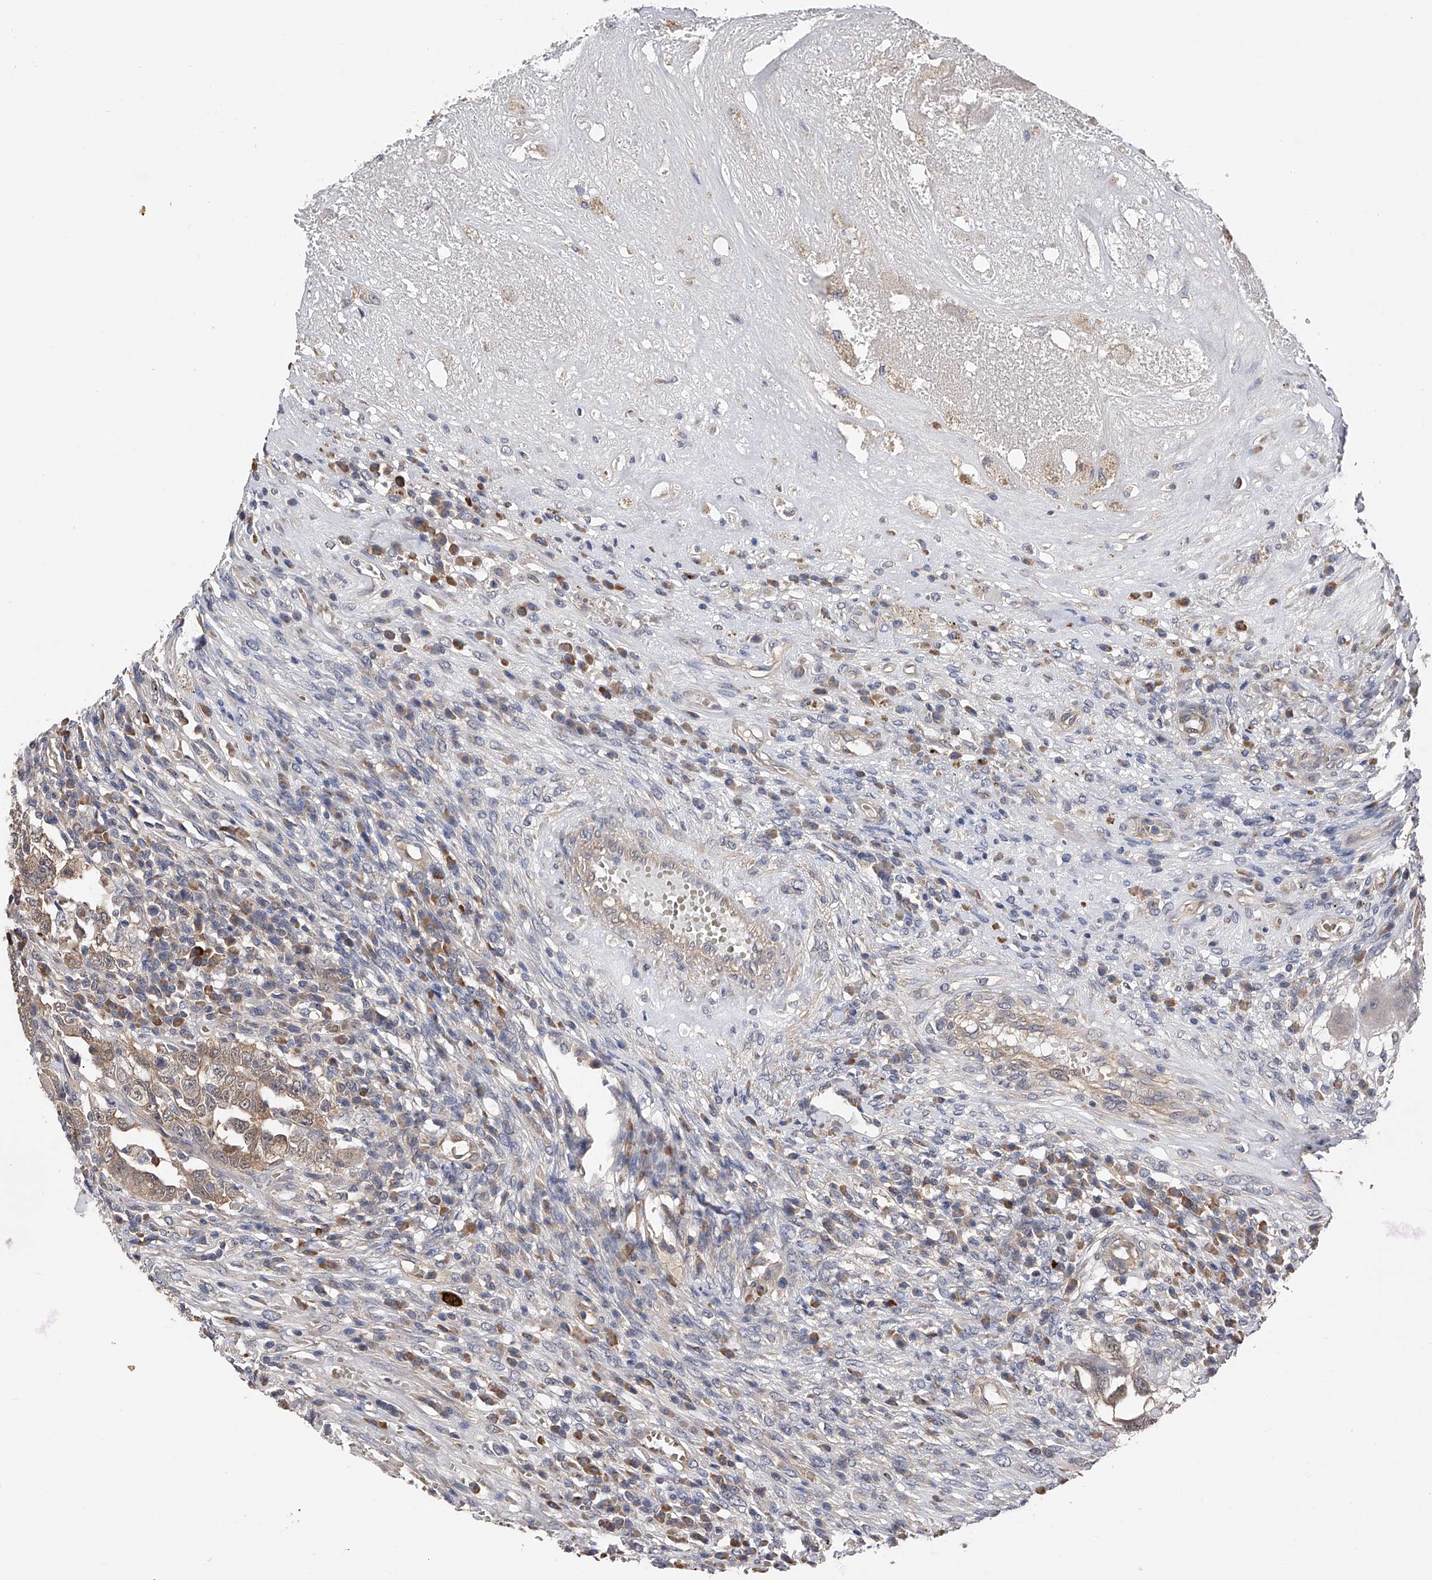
{"staining": {"intensity": "weak", "quantity": ">75%", "location": "cytoplasmic/membranous"}, "tissue": "testis cancer", "cell_type": "Tumor cells", "image_type": "cancer", "snomed": [{"axis": "morphology", "description": "Carcinoma, Embryonal, NOS"}, {"axis": "topography", "description": "Testis"}], "caption": "Protein expression analysis of testis cancer (embryonal carcinoma) shows weak cytoplasmic/membranous positivity in about >75% of tumor cells.", "gene": "CFAP298", "patient": {"sex": "male", "age": 26}}